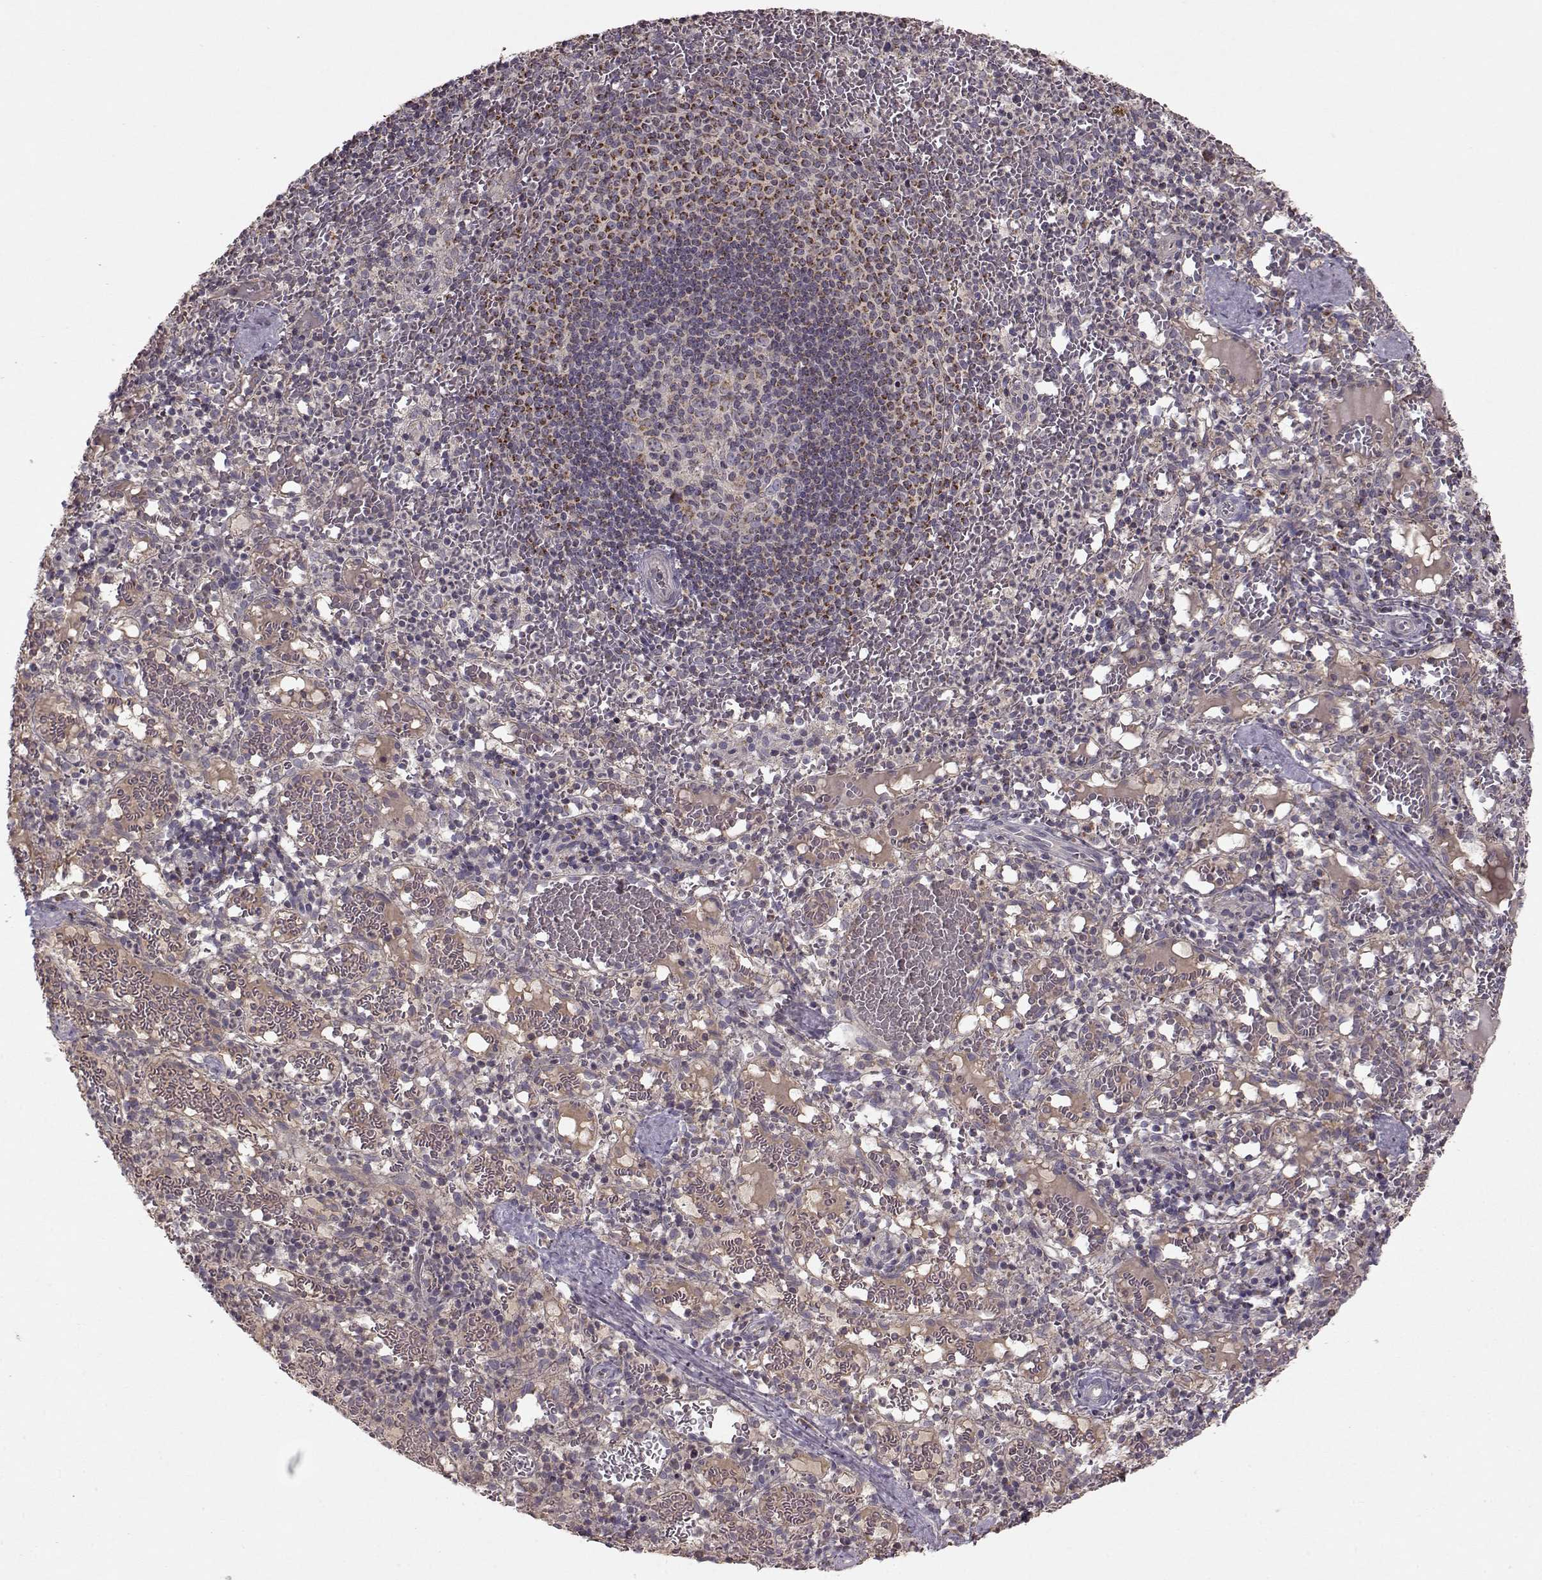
{"staining": {"intensity": "weak", "quantity": "<25%", "location": "cytoplasmic/membranous"}, "tissue": "spleen", "cell_type": "Cells in red pulp", "image_type": "normal", "snomed": [{"axis": "morphology", "description": "Normal tissue, NOS"}, {"axis": "topography", "description": "Spleen"}], "caption": "Cells in red pulp show no significant positivity in benign spleen. (Brightfield microscopy of DAB IHC at high magnification).", "gene": "CMTM3", "patient": {"sex": "male", "age": 11}}